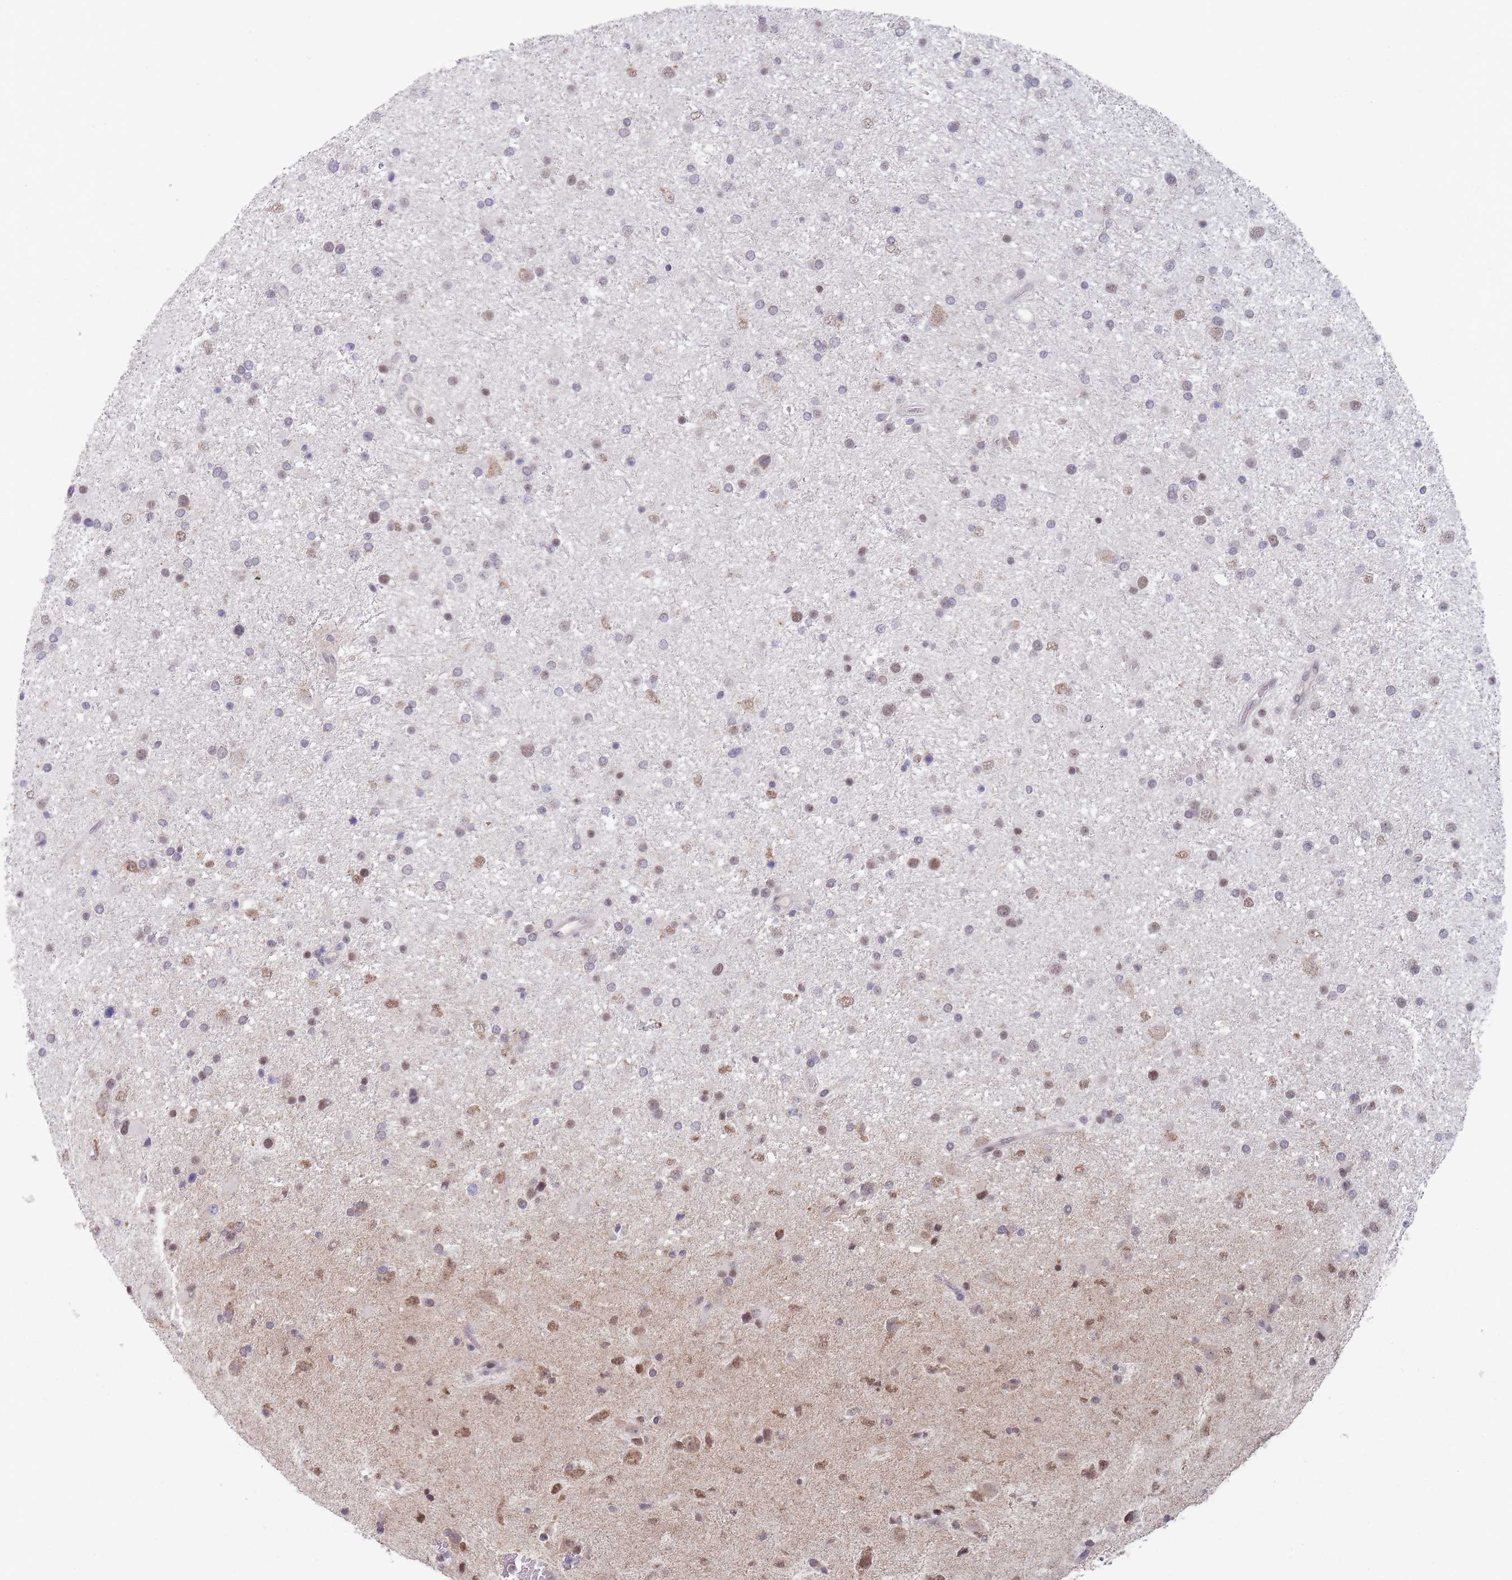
{"staining": {"intensity": "moderate", "quantity": "25%-75%", "location": "nuclear"}, "tissue": "glioma", "cell_type": "Tumor cells", "image_type": "cancer", "snomed": [{"axis": "morphology", "description": "Glioma, malignant, Low grade"}, {"axis": "topography", "description": "Brain"}], "caption": "Human glioma stained for a protein (brown) exhibits moderate nuclear positive positivity in approximately 25%-75% of tumor cells.", "gene": "PEX7", "patient": {"sex": "female", "age": 32}}